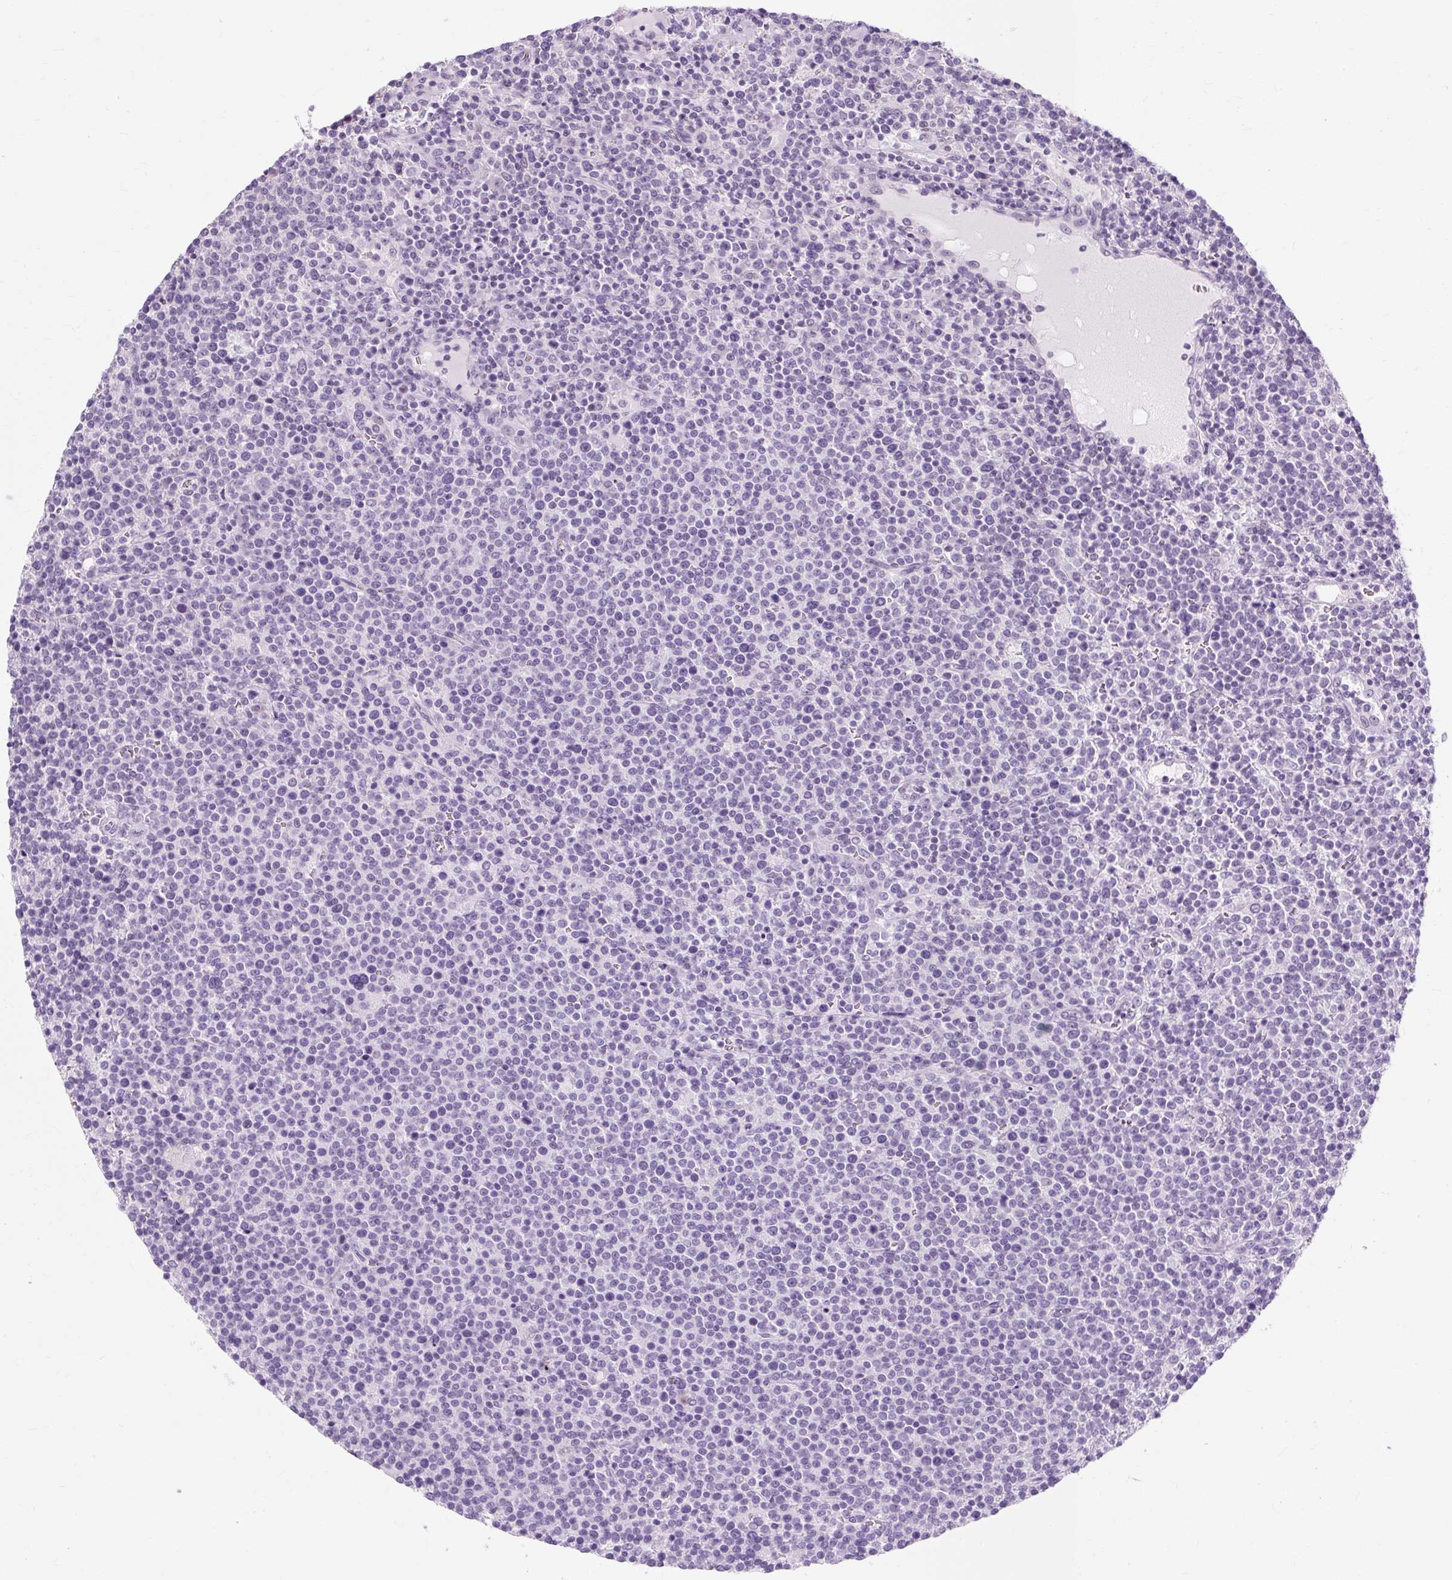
{"staining": {"intensity": "negative", "quantity": "none", "location": "none"}, "tissue": "lymphoma", "cell_type": "Tumor cells", "image_type": "cancer", "snomed": [{"axis": "morphology", "description": "Malignant lymphoma, non-Hodgkin's type, High grade"}, {"axis": "topography", "description": "Lymph node"}], "caption": "A photomicrograph of high-grade malignant lymphoma, non-Hodgkin's type stained for a protein reveals no brown staining in tumor cells. (Brightfield microscopy of DAB immunohistochemistry at high magnification).", "gene": "RYBP", "patient": {"sex": "male", "age": 61}}